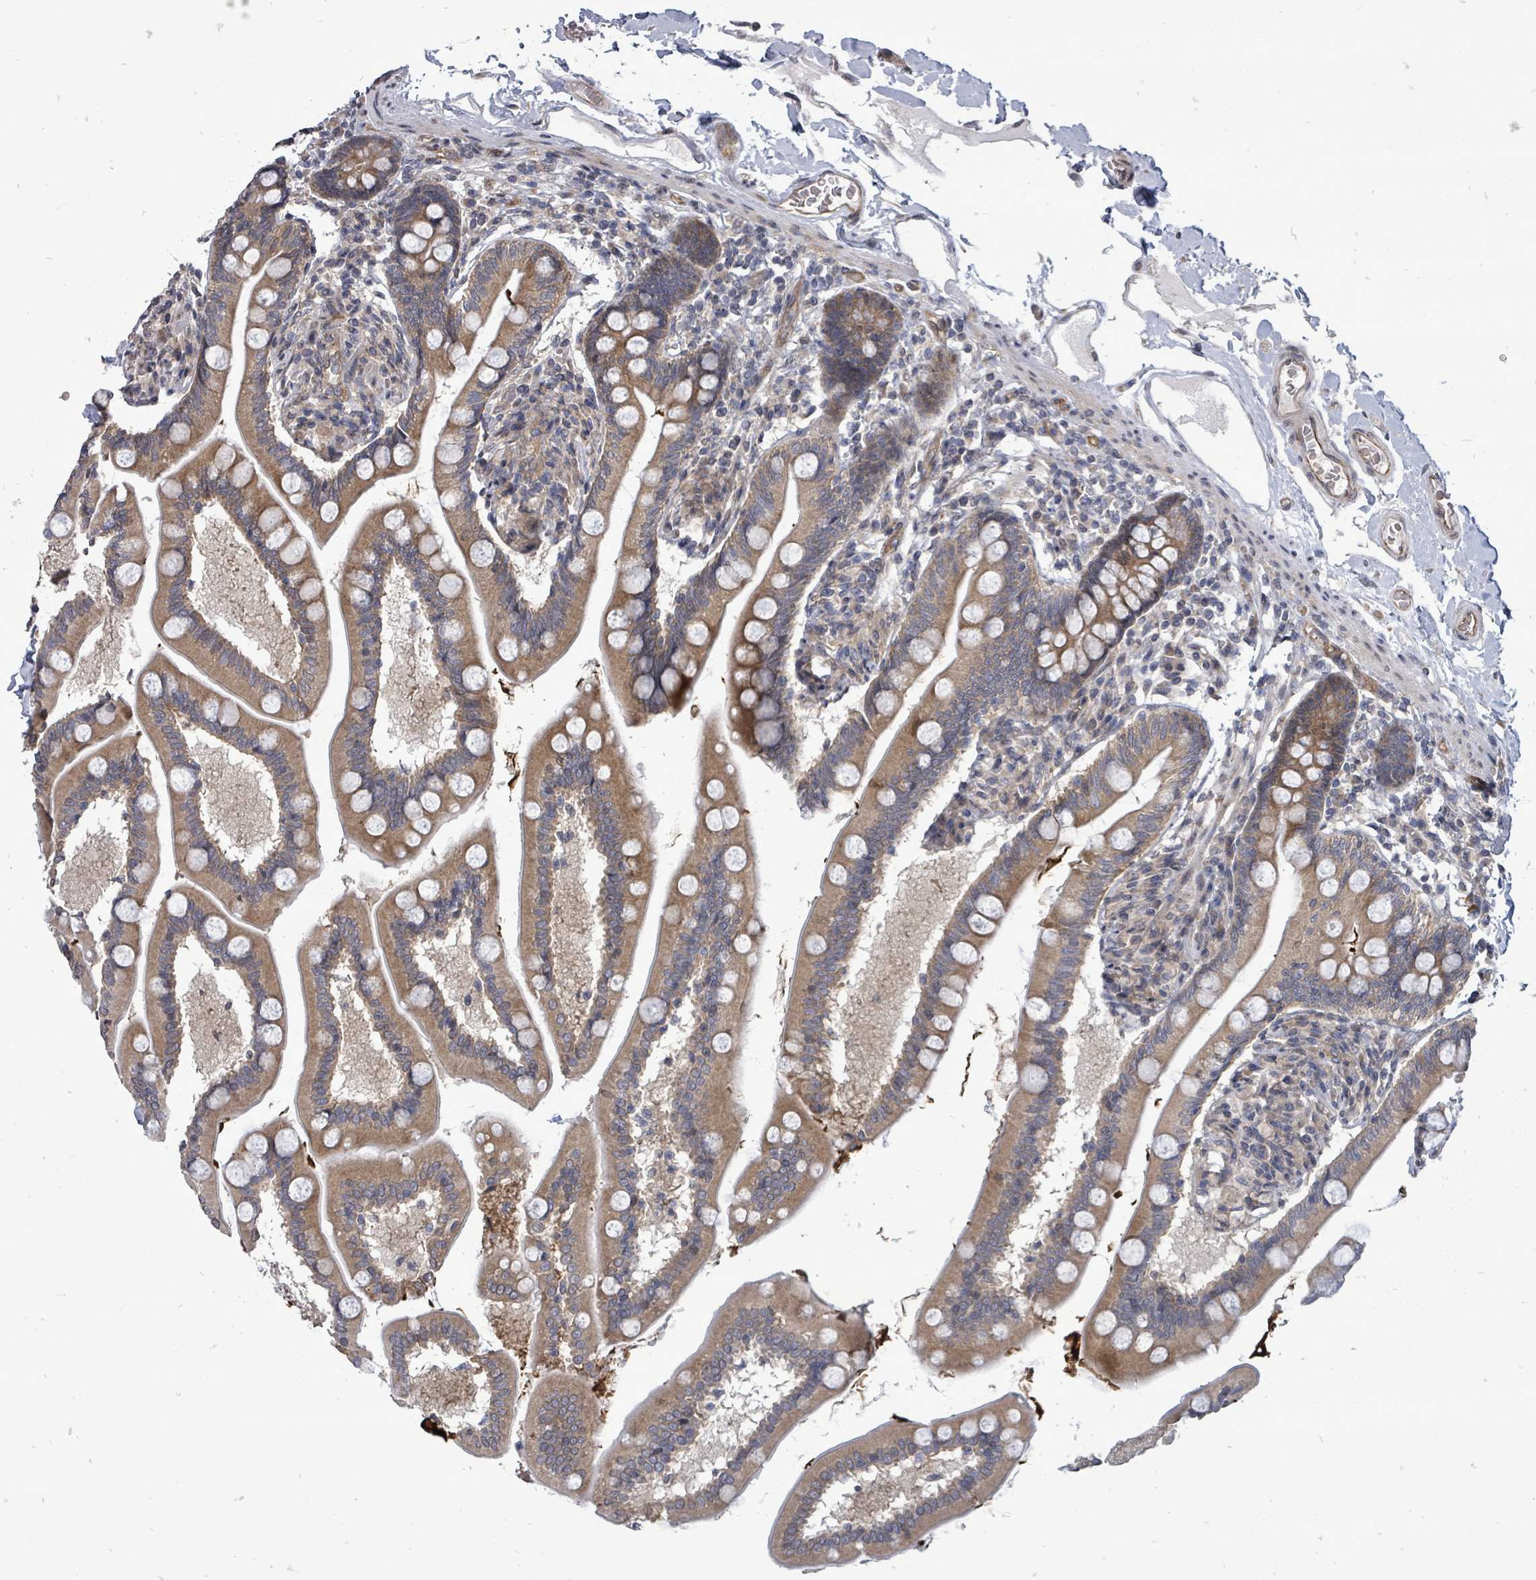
{"staining": {"intensity": "moderate", "quantity": ">75%", "location": "cytoplasmic/membranous"}, "tissue": "small intestine", "cell_type": "Glandular cells", "image_type": "normal", "snomed": [{"axis": "morphology", "description": "Normal tissue, NOS"}, {"axis": "topography", "description": "Small intestine"}], "caption": "IHC image of benign small intestine: small intestine stained using immunohistochemistry shows medium levels of moderate protein expression localized specifically in the cytoplasmic/membranous of glandular cells, appearing as a cytoplasmic/membranous brown color.", "gene": "RALGAPB", "patient": {"sex": "female", "age": 64}}